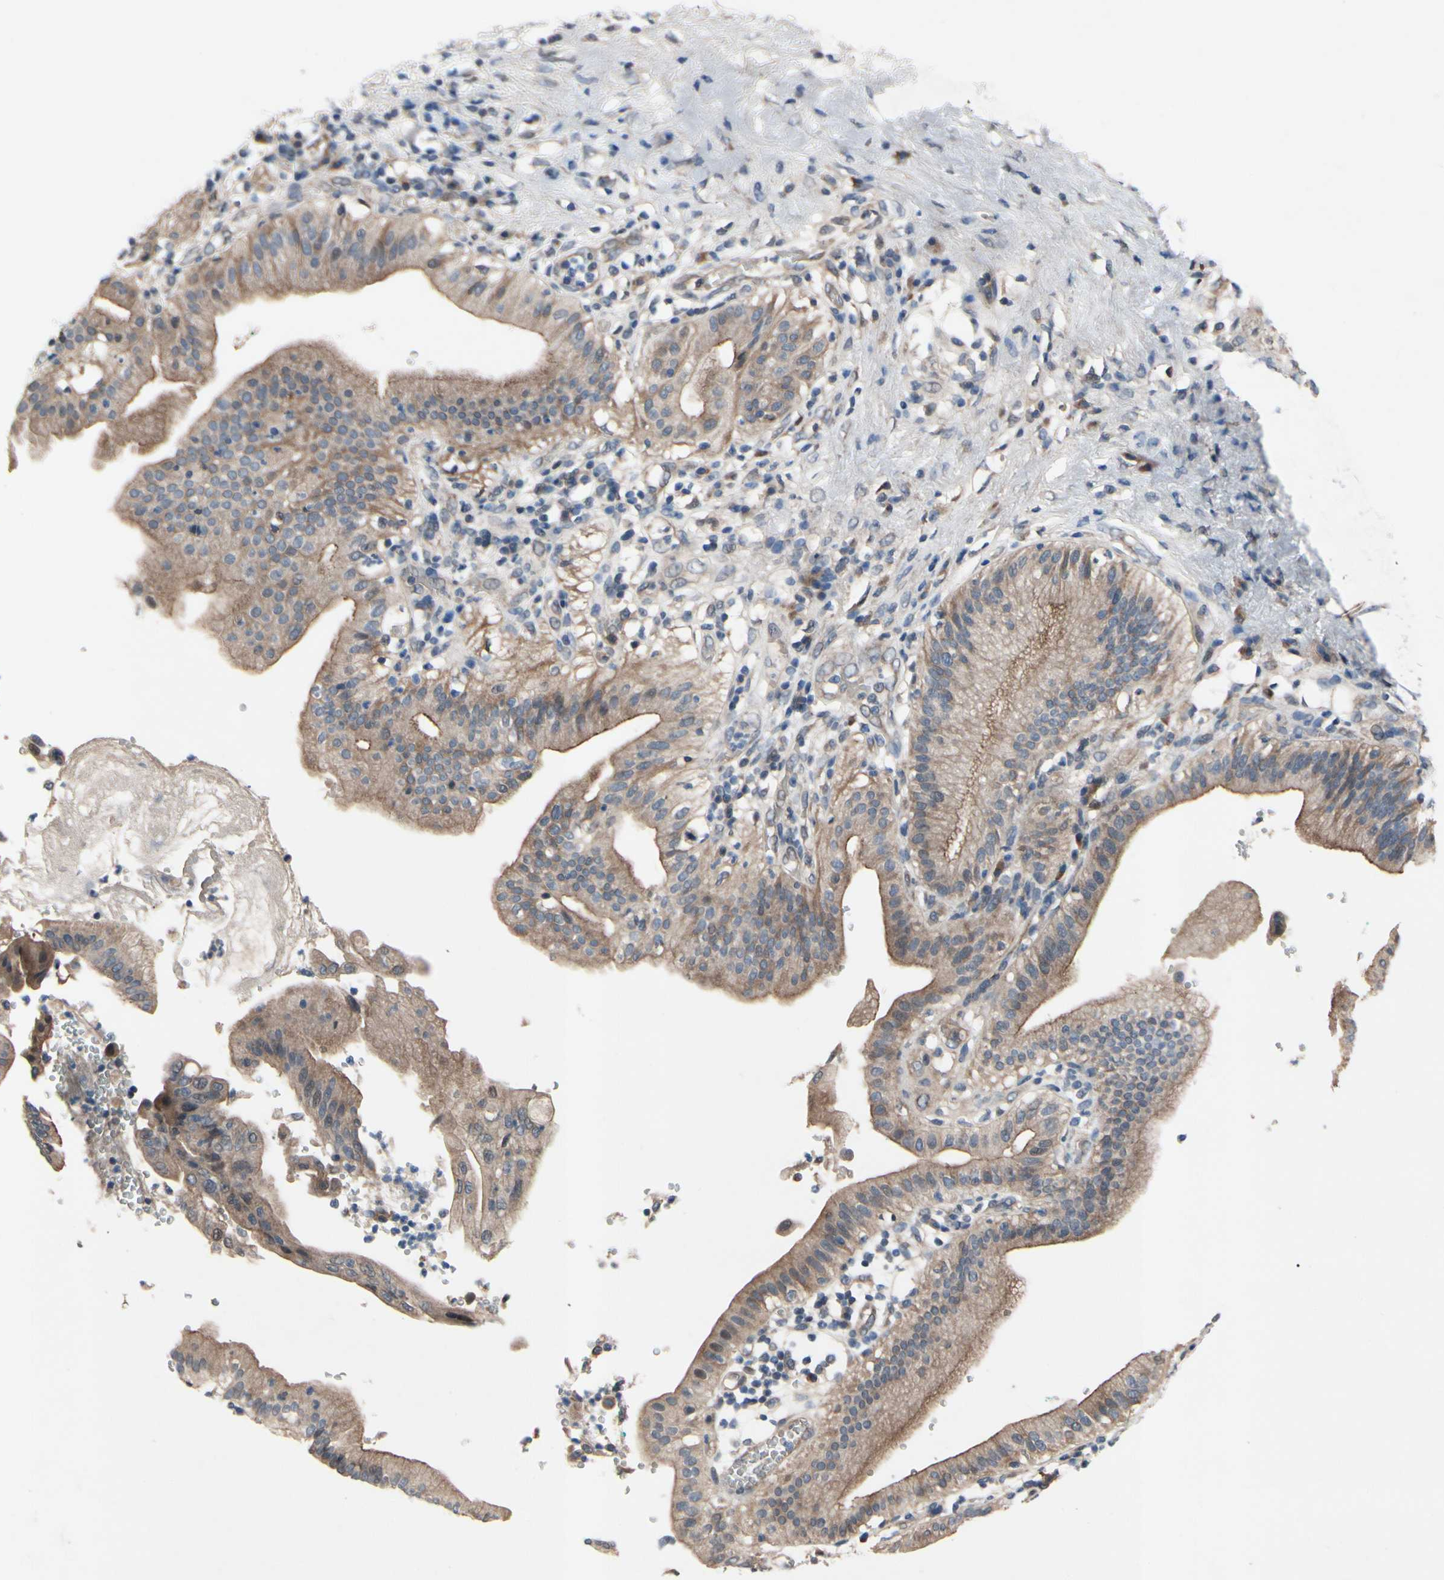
{"staining": {"intensity": "weak", "quantity": ">75%", "location": "cytoplasmic/membranous"}, "tissue": "pancreatic cancer", "cell_type": "Tumor cells", "image_type": "cancer", "snomed": [{"axis": "morphology", "description": "Adenocarcinoma, NOS"}, {"axis": "morphology", "description": "Adenocarcinoma, metastatic, NOS"}, {"axis": "topography", "description": "Lymph node"}, {"axis": "topography", "description": "Pancreas"}, {"axis": "topography", "description": "Duodenum"}], "caption": "Immunohistochemistry of human metastatic adenocarcinoma (pancreatic) reveals low levels of weak cytoplasmic/membranous expression in approximately >75% of tumor cells.", "gene": "ICAM5", "patient": {"sex": "female", "age": 64}}